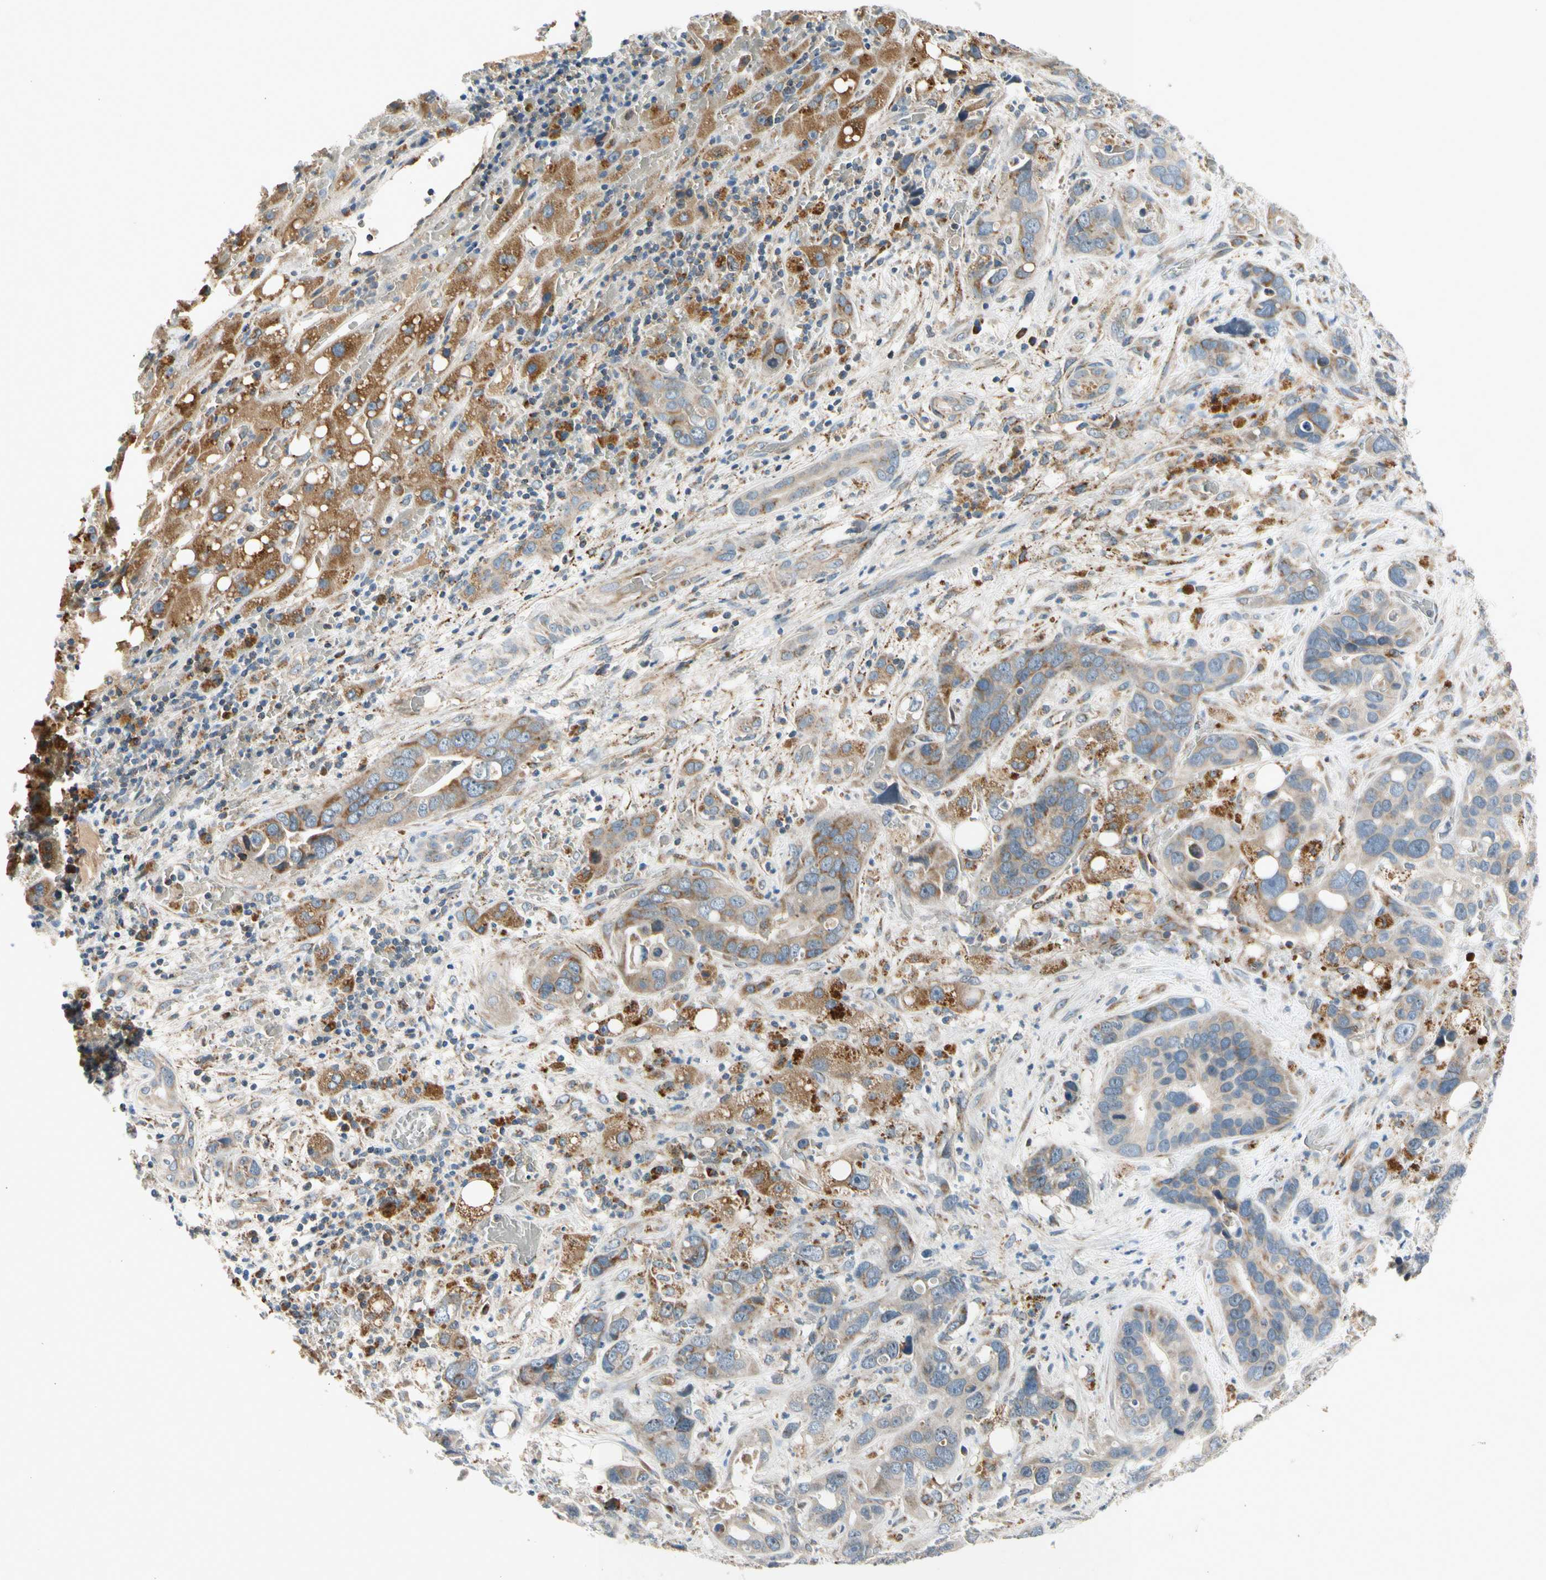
{"staining": {"intensity": "moderate", "quantity": ">75%", "location": "cytoplasmic/membranous"}, "tissue": "liver cancer", "cell_type": "Tumor cells", "image_type": "cancer", "snomed": [{"axis": "morphology", "description": "Cholangiocarcinoma"}, {"axis": "topography", "description": "Liver"}], "caption": "There is medium levels of moderate cytoplasmic/membranous staining in tumor cells of liver cholangiocarcinoma, as demonstrated by immunohistochemical staining (brown color).", "gene": "NPHP3", "patient": {"sex": "female", "age": 65}}